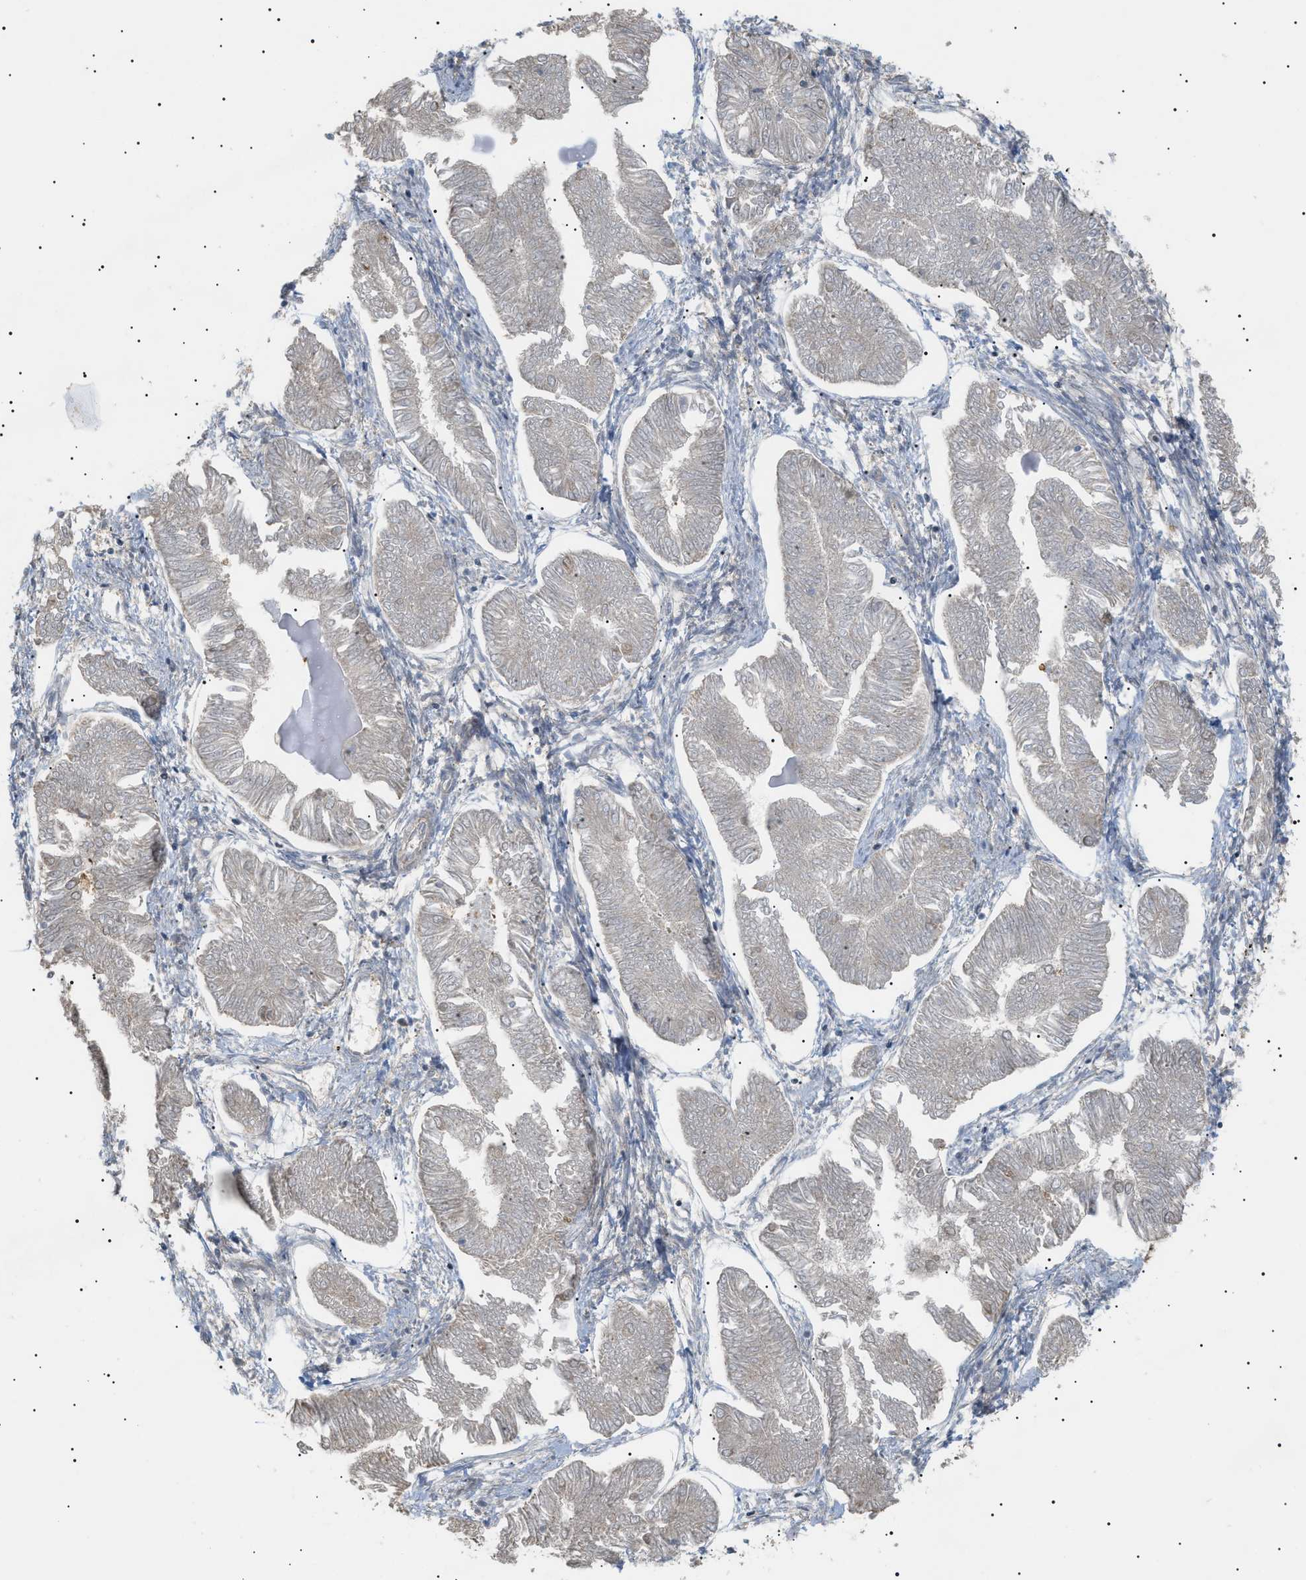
{"staining": {"intensity": "negative", "quantity": "none", "location": "none"}, "tissue": "endometrial cancer", "cell_type": "Tumor cells", "image_type": "cancer", "snomed": [{"axis": "morphology", "description": "Adenocarcinoma, NOS"}, {"axis": "topography", "description": "Endometrium"}], "caption": "Photomicrograph shows no protein expression in tumor cells of endometrial cancer tissue. (DAB IHC visualized using brightfield microscopy, high magnification).", "gene": "IRS2", "patient": {"sex": "female", "age": 53}}